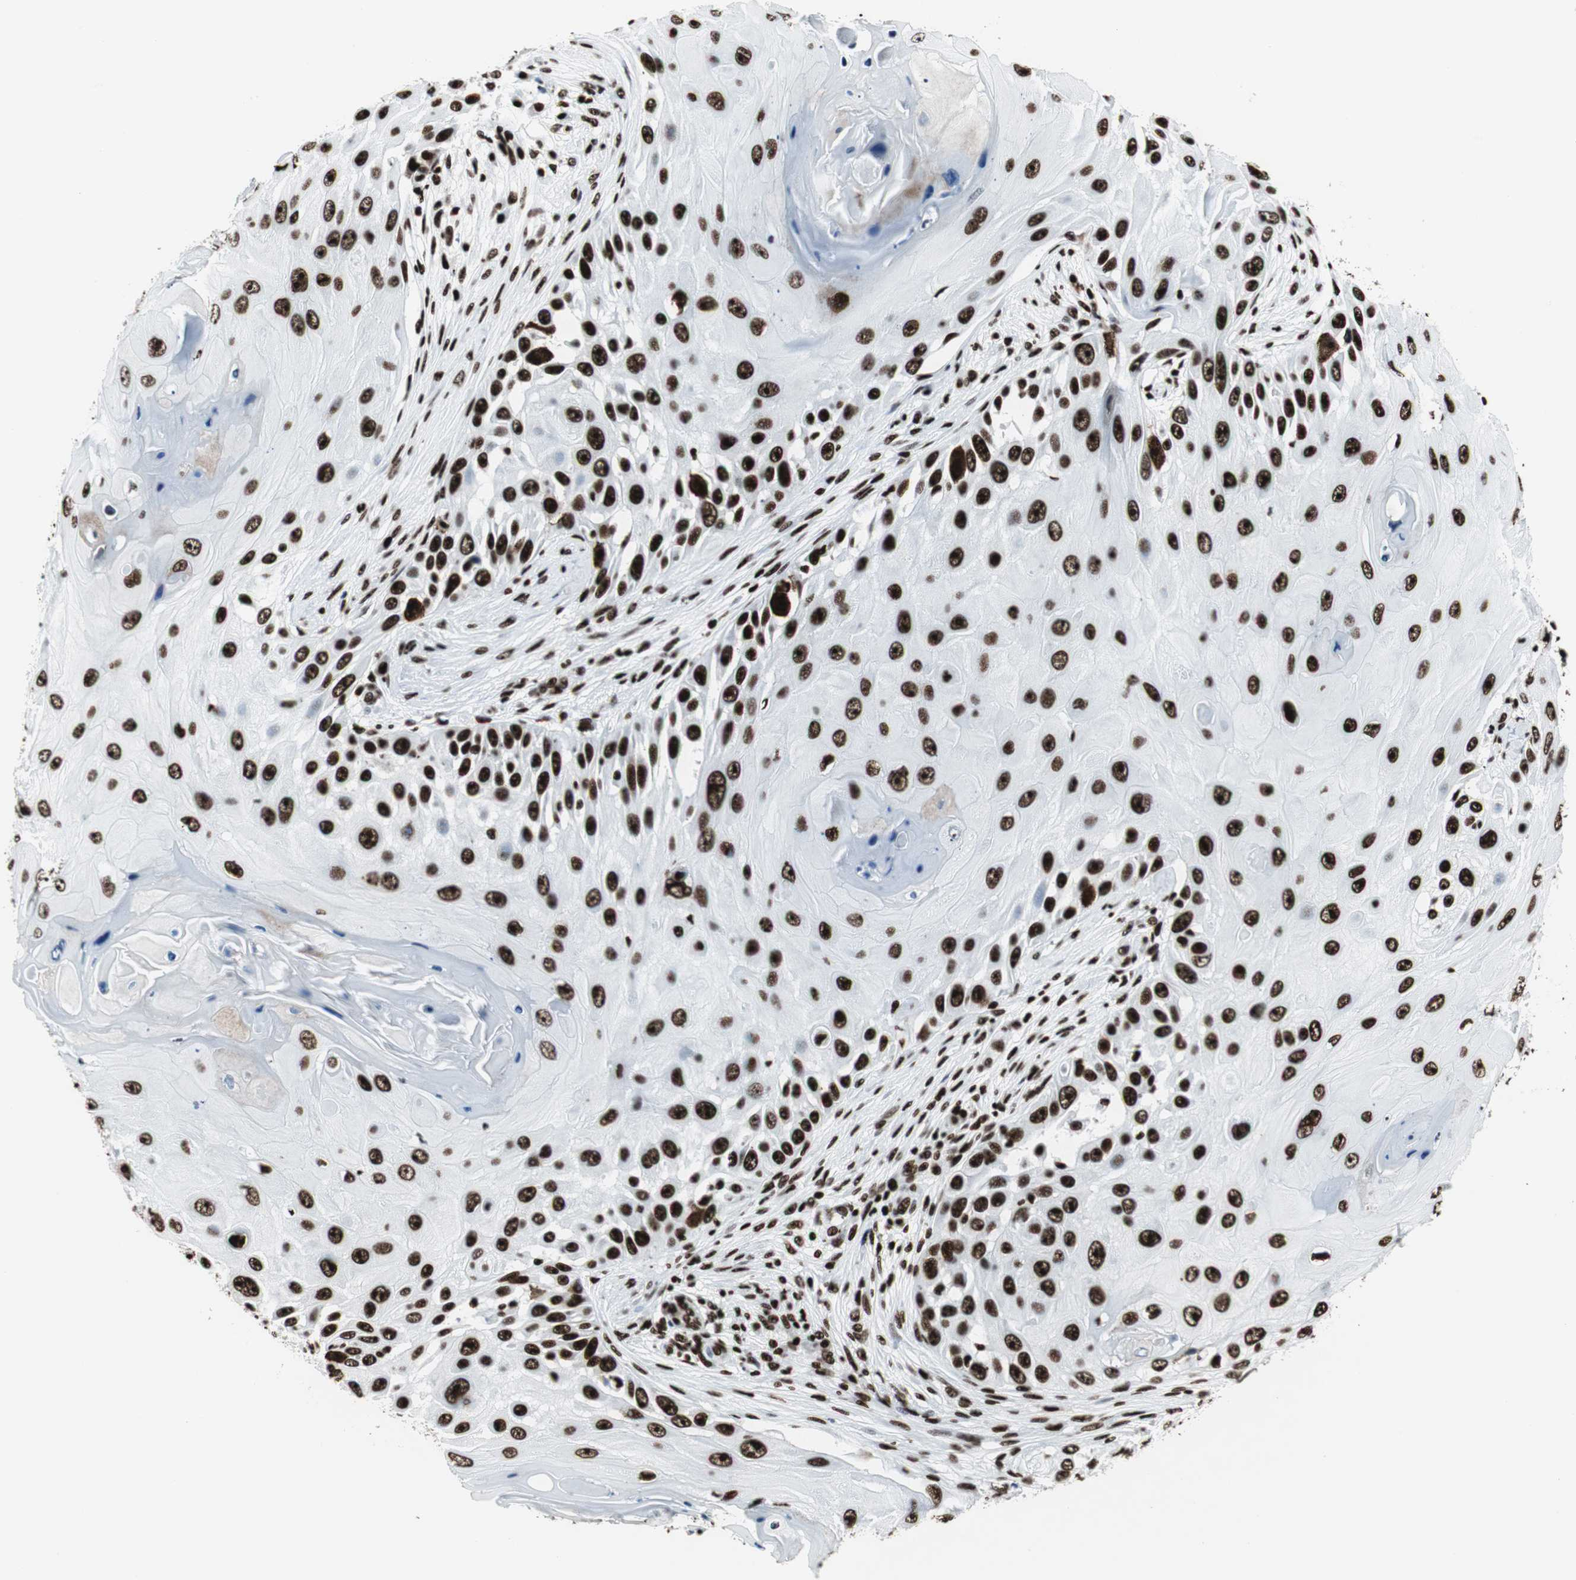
{"staining": {"intensity": "strong", "quantity": ">75%", "location": "nuclear"}, "tissue": "skin cancer", "cell_type": "Tumor cells", "image_type": "cancer", "snomed": [{"axis": "morphology", "description": "Squamous cell carcinoma, NOS"}, {"axis": "topography", "description": "Skin"}], "caption": "Squamous cell carcinoma (skin) tissue exhibits strong nuclear expression in approximately >75% of tumor cells", "gene": "NCL", "patient": {"sex": "female", "age": 44}}